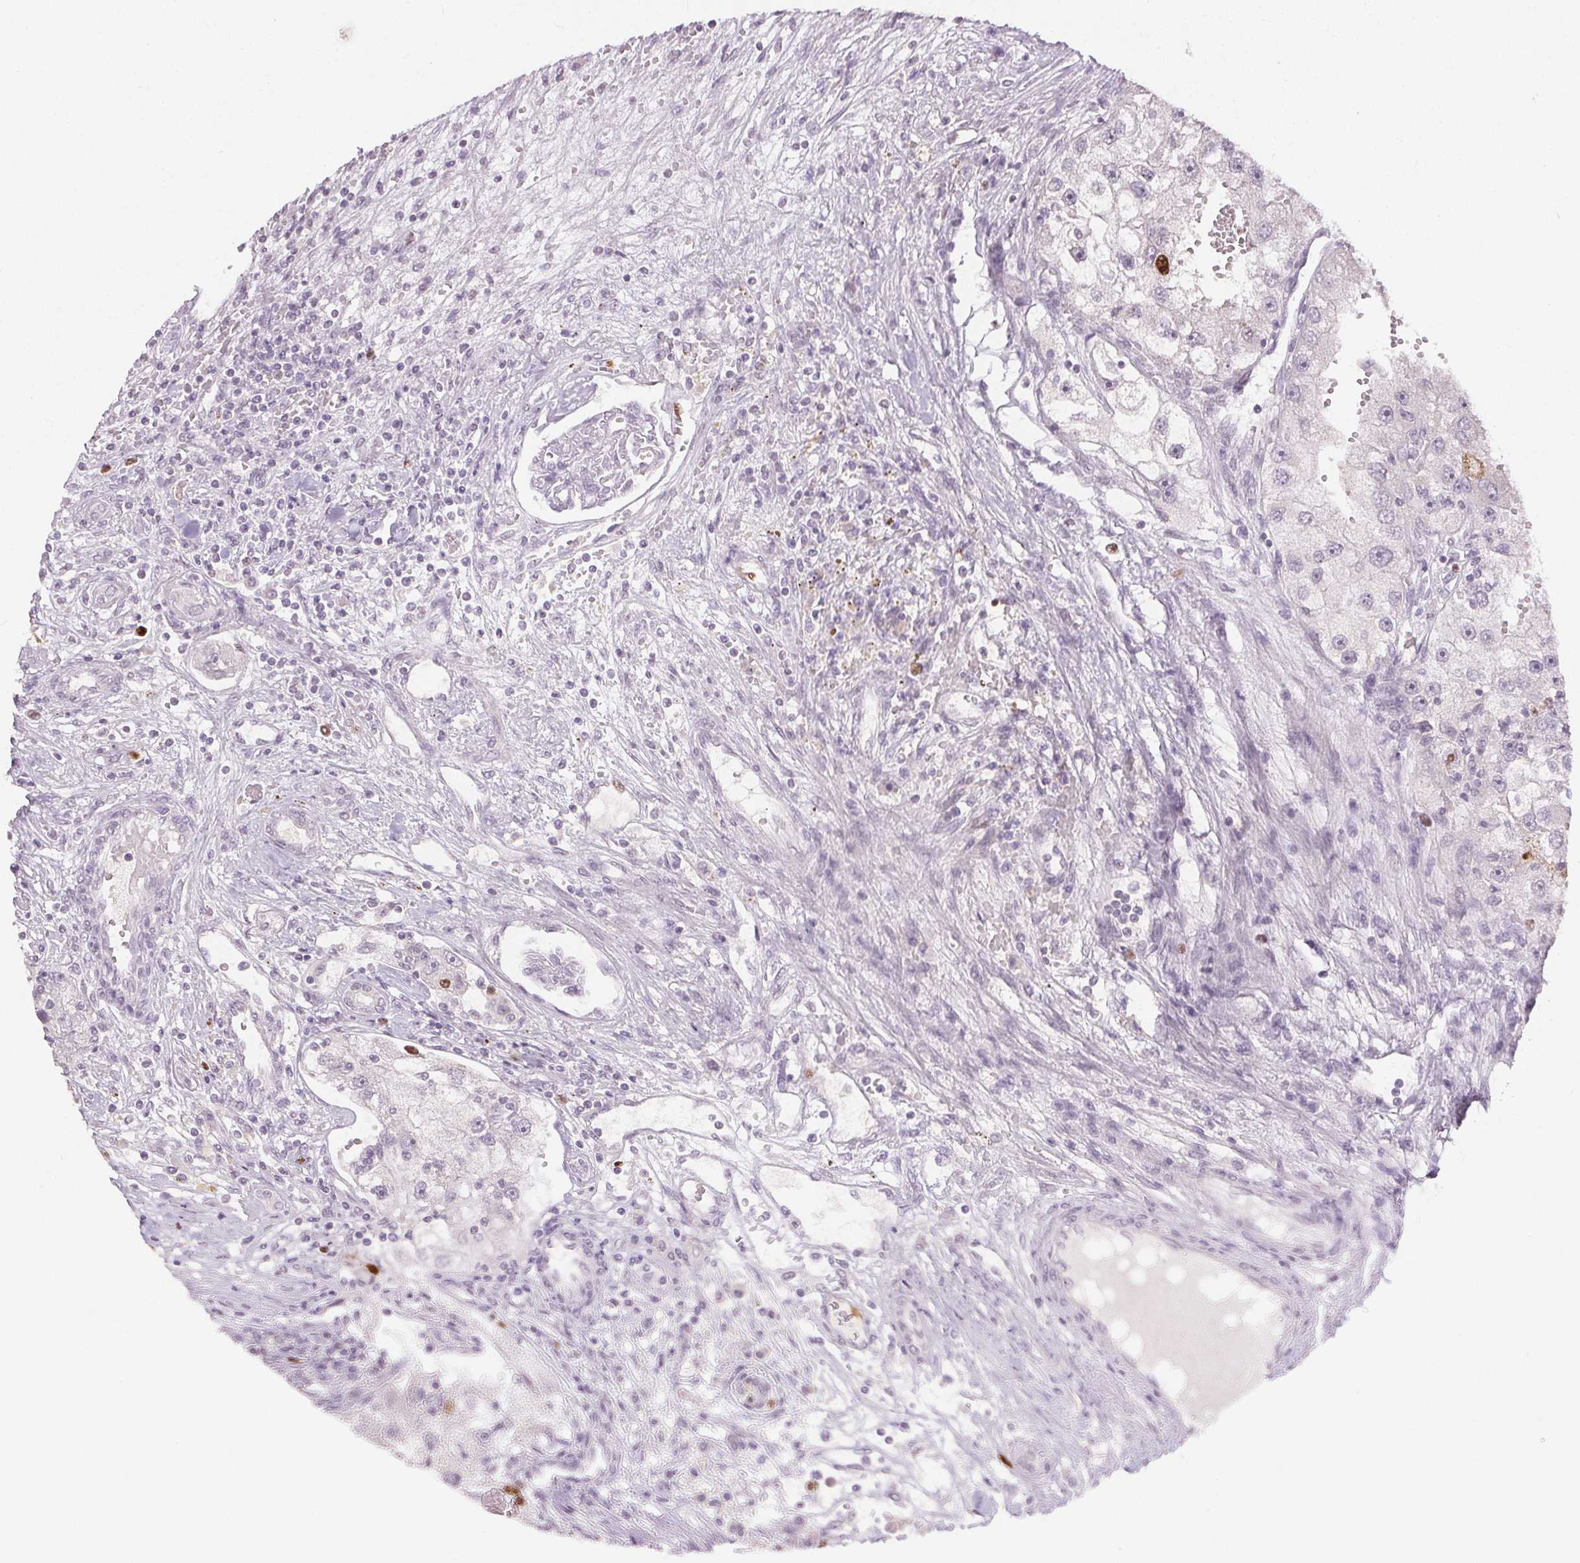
{"staining": {"intensity": "strong", "quantity": "<25%", "location": "nuclear"}, "tissue": "renal cancer", "cell_type": "Tumor cells", "image_type": "cancer", "snomed": [{"axis": "morphology", "description": "Adenocarcinoma, NOS"}, {"axis": "topography", "description": "Kidney"}], "caption": "The micrograph shows immunohistochemical staining of renal cancer (adenocarcinoma). There is strong nuclear positivity is identified in approximately <25% of tumor cells.", "gene": "ANLN", "patient": {"sex": "male", "age": 63}}